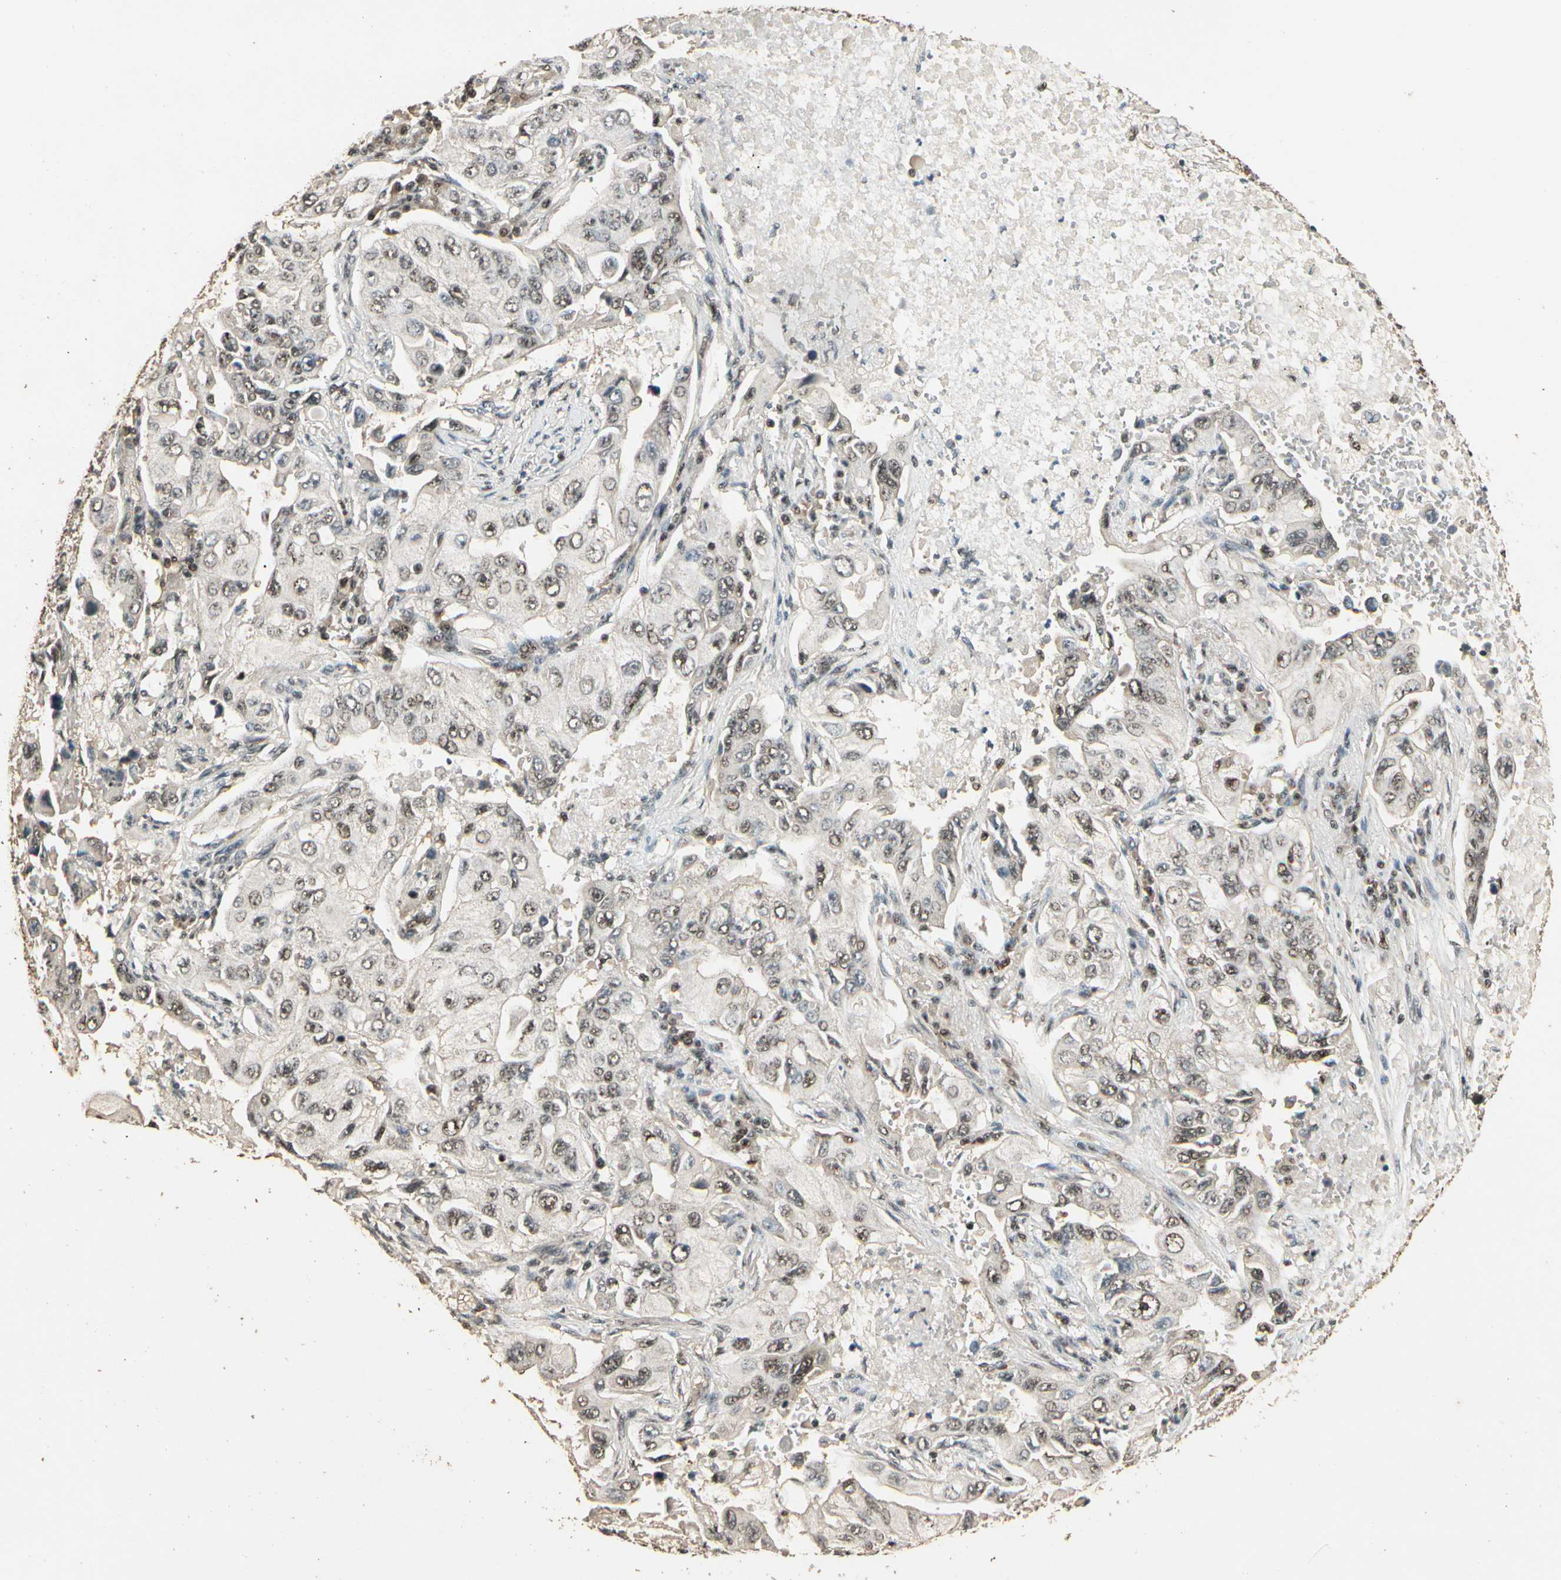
{"staining": {"intensity": "moderate", "quantity": ">75%", "location": "nuclear"}, "tissue": "lung cancer", "cell_type": "Tumor cells", "image_type": "cancer", "snomed": [{"axis": "morphology", "description": "Adenocarcinoma, NOS"}, {"axis": "topography", "description": "Lung"}], "caption": "Moderate nuclear positivity is appreciated in about >75% of tumor cells in lung cancer.", "gene": "RBM25", "patient": {"sex": "male", "age": 84}}